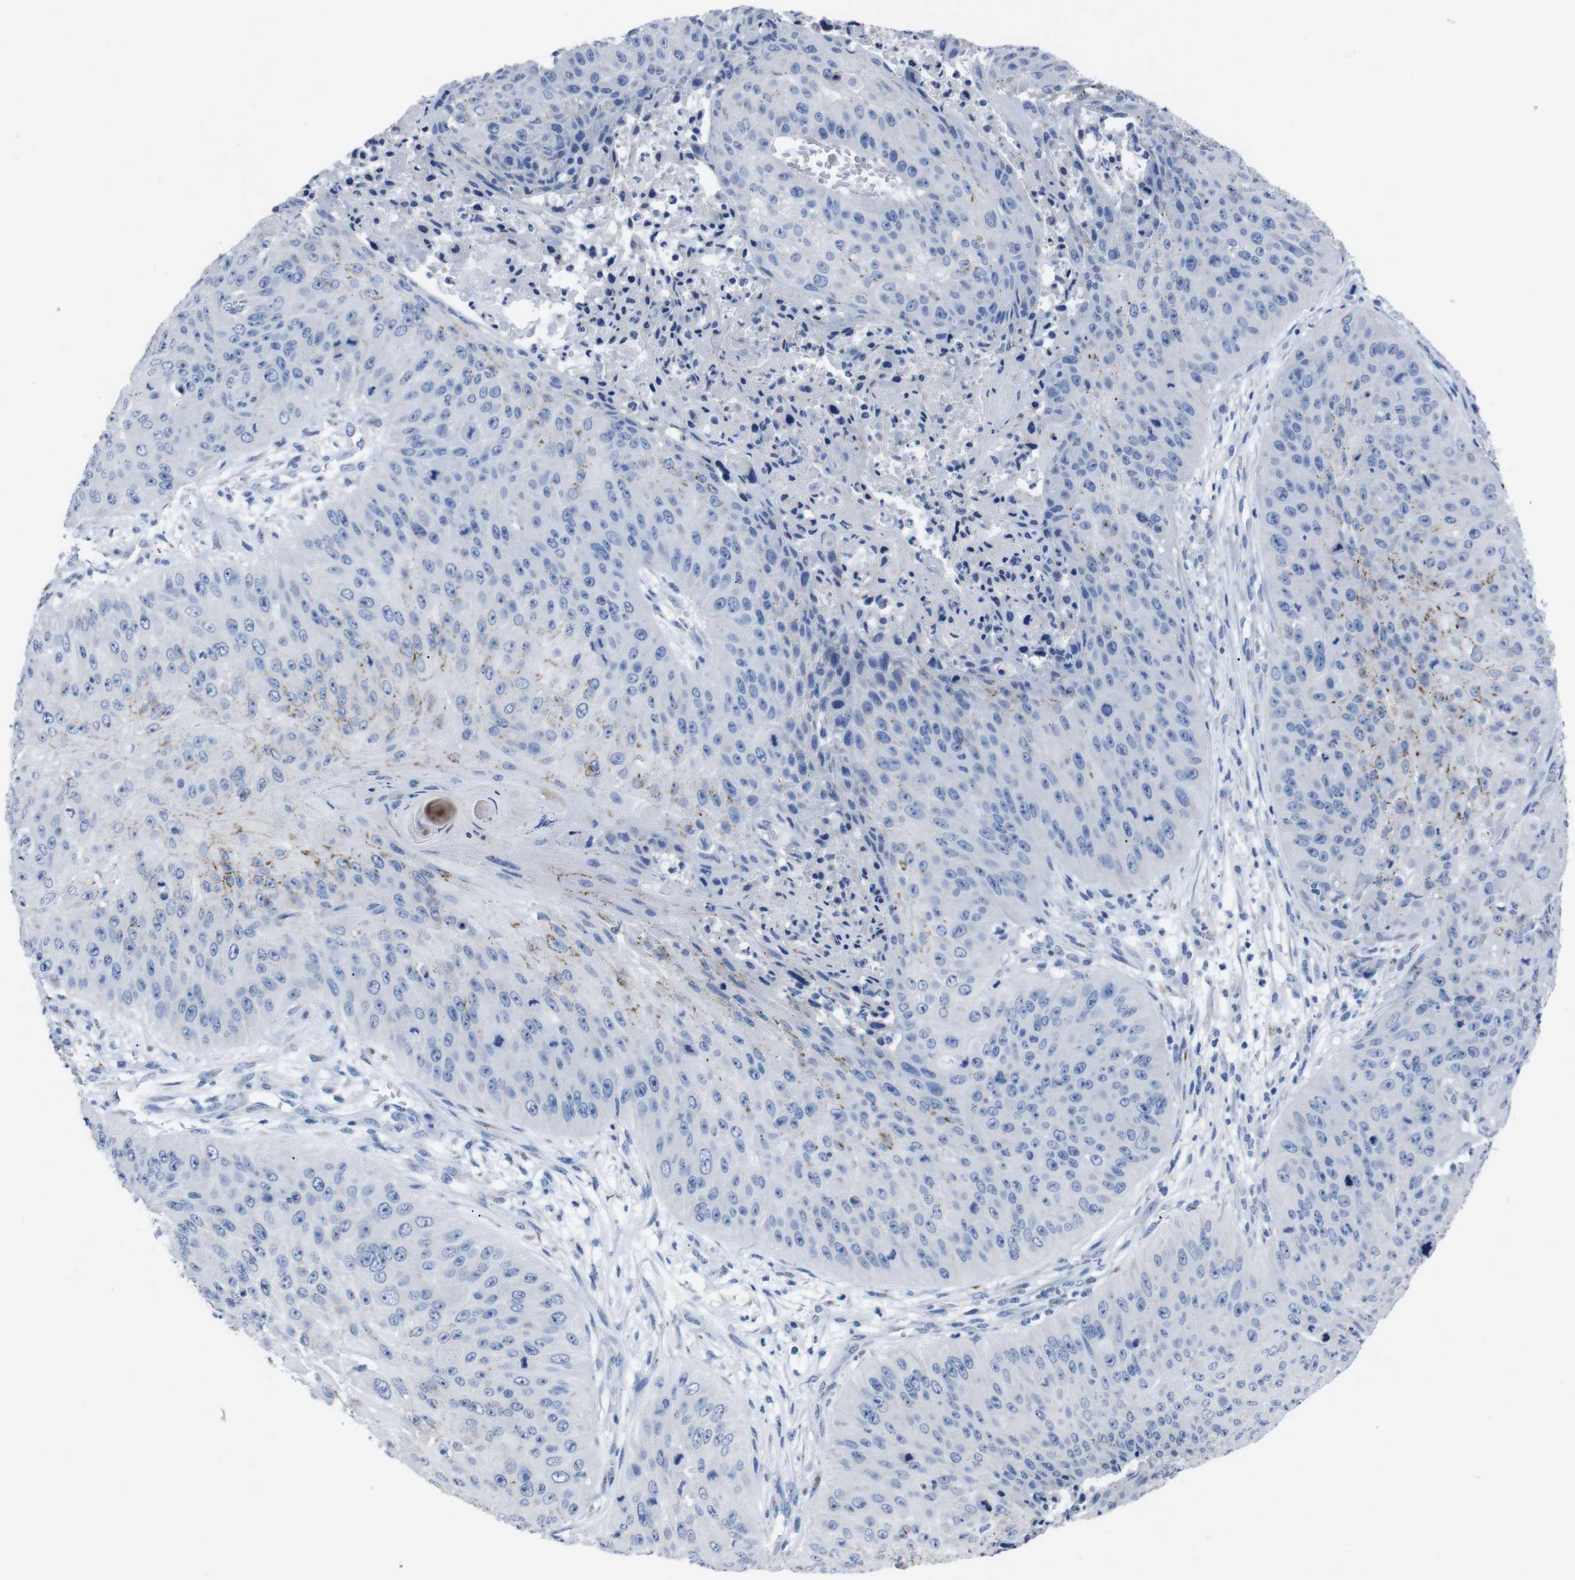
{"staining": {"intensity": "negative", "quantity": "none", "location": "none"}, "tissue": "skin cancer", "cell_type": "Tumor cells", "image_type": "cancer", "snomed": [{"axis": "morphology", "description": "Squamous cell carcinoma, NOS"}, {"axis": "topography", "description": "Skin"}], "caption": "Tumor cells show no significant positivity in squamous cell carcinoma (skin).", "gene": "GJB2", "patient": {"sex": "female", "age": 80}}